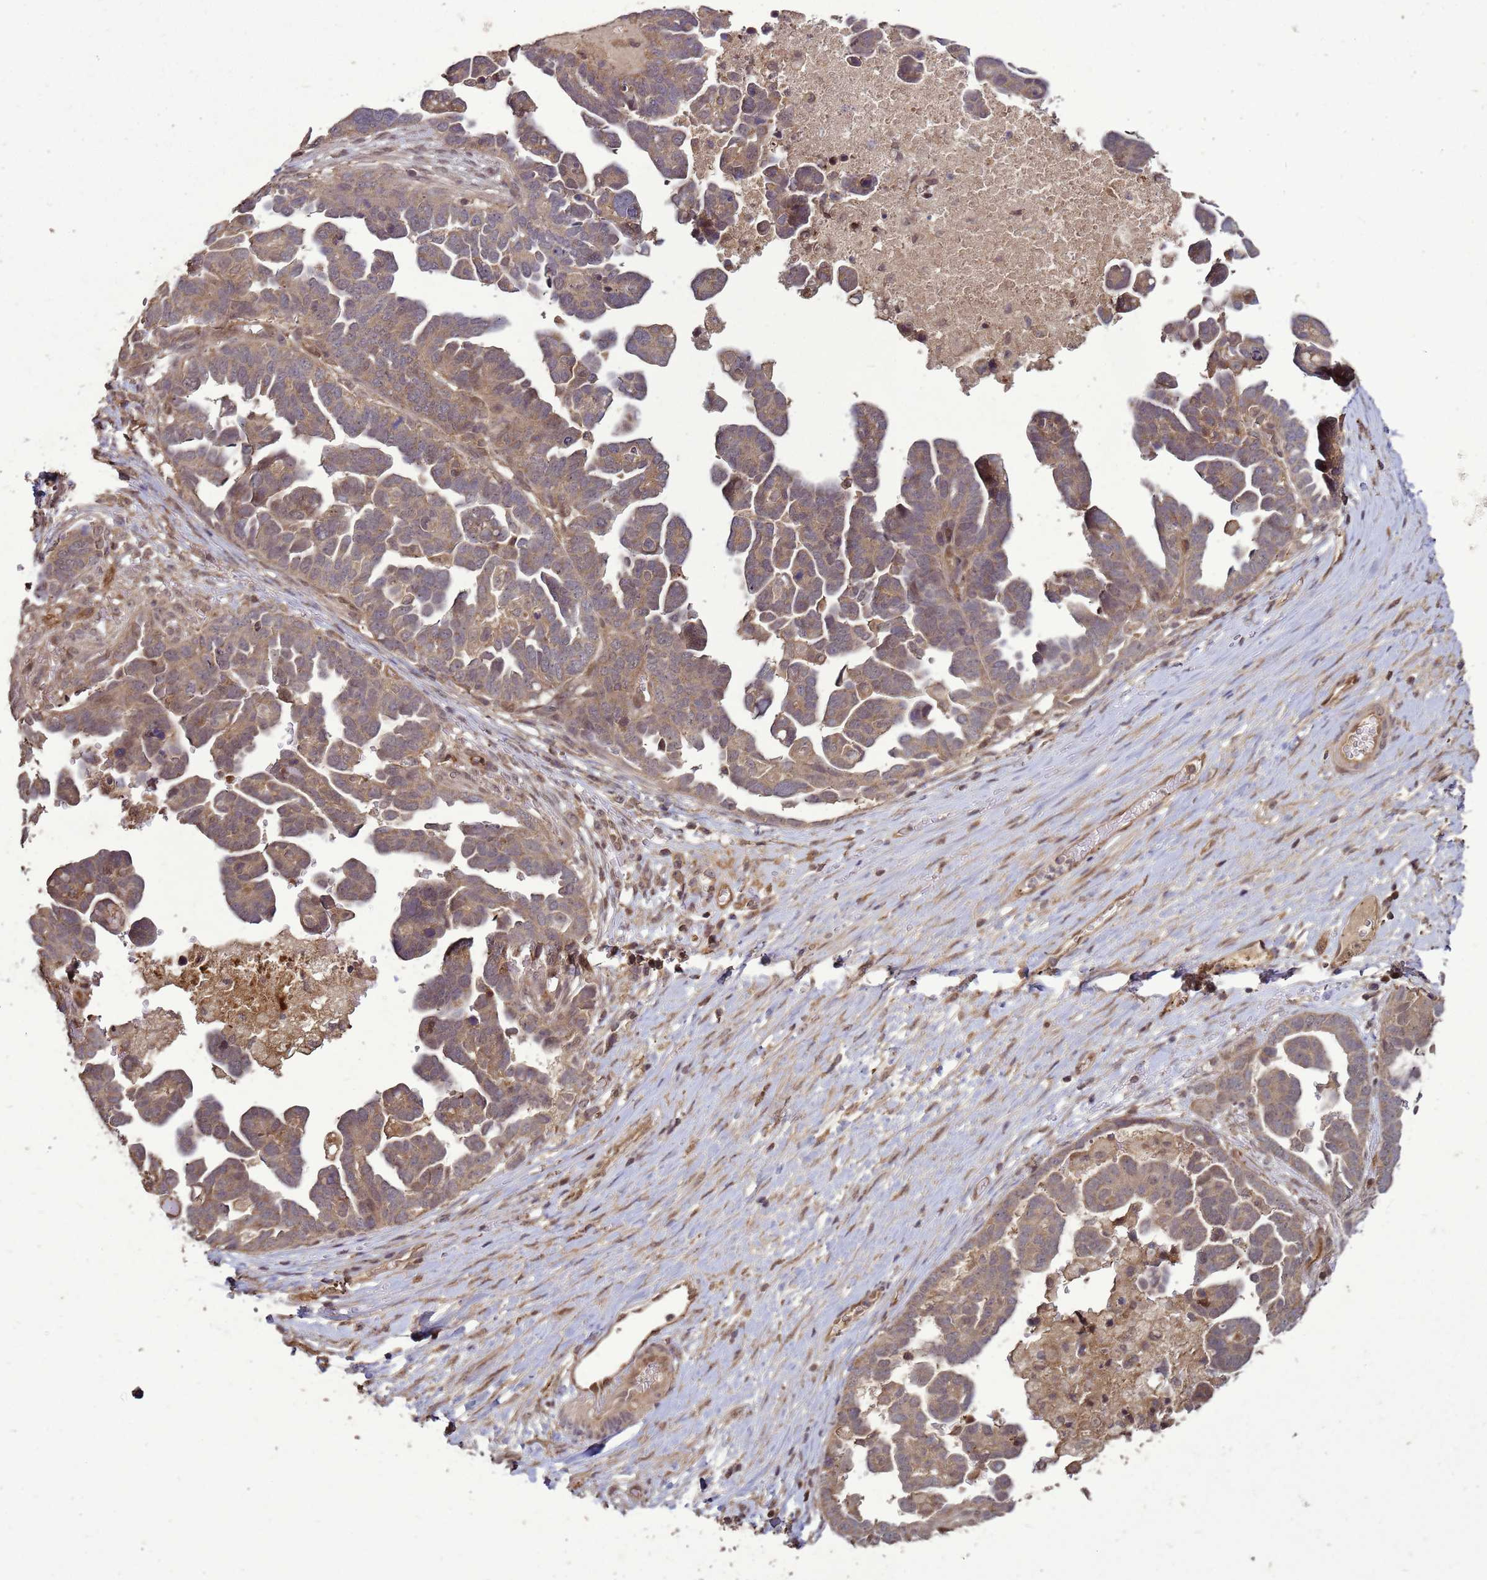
{"staining": {"intensity": "moderate", "quantity": ">75%", "location": "cytoplasmic/membranous"}, "tissue": "ovarian cancer", "cell_type": "Tumor cells", "image_type": "cancer", "snomed": [{"axis": "morphology", "description": "Cystadenocarcinoma, serous, NOS"}, {"axis": "topography", "description": "Ovary"}], "caption": "Immunohistochemical staining of human serous cystadenocarcinoma (ovarian) demonstrates medium levels of moderate cytoplasmic/membranous protein positivity in about >75% of tumor cells.", "gene": "CRBN", "patient": {"sex": "female", "age": 54}}